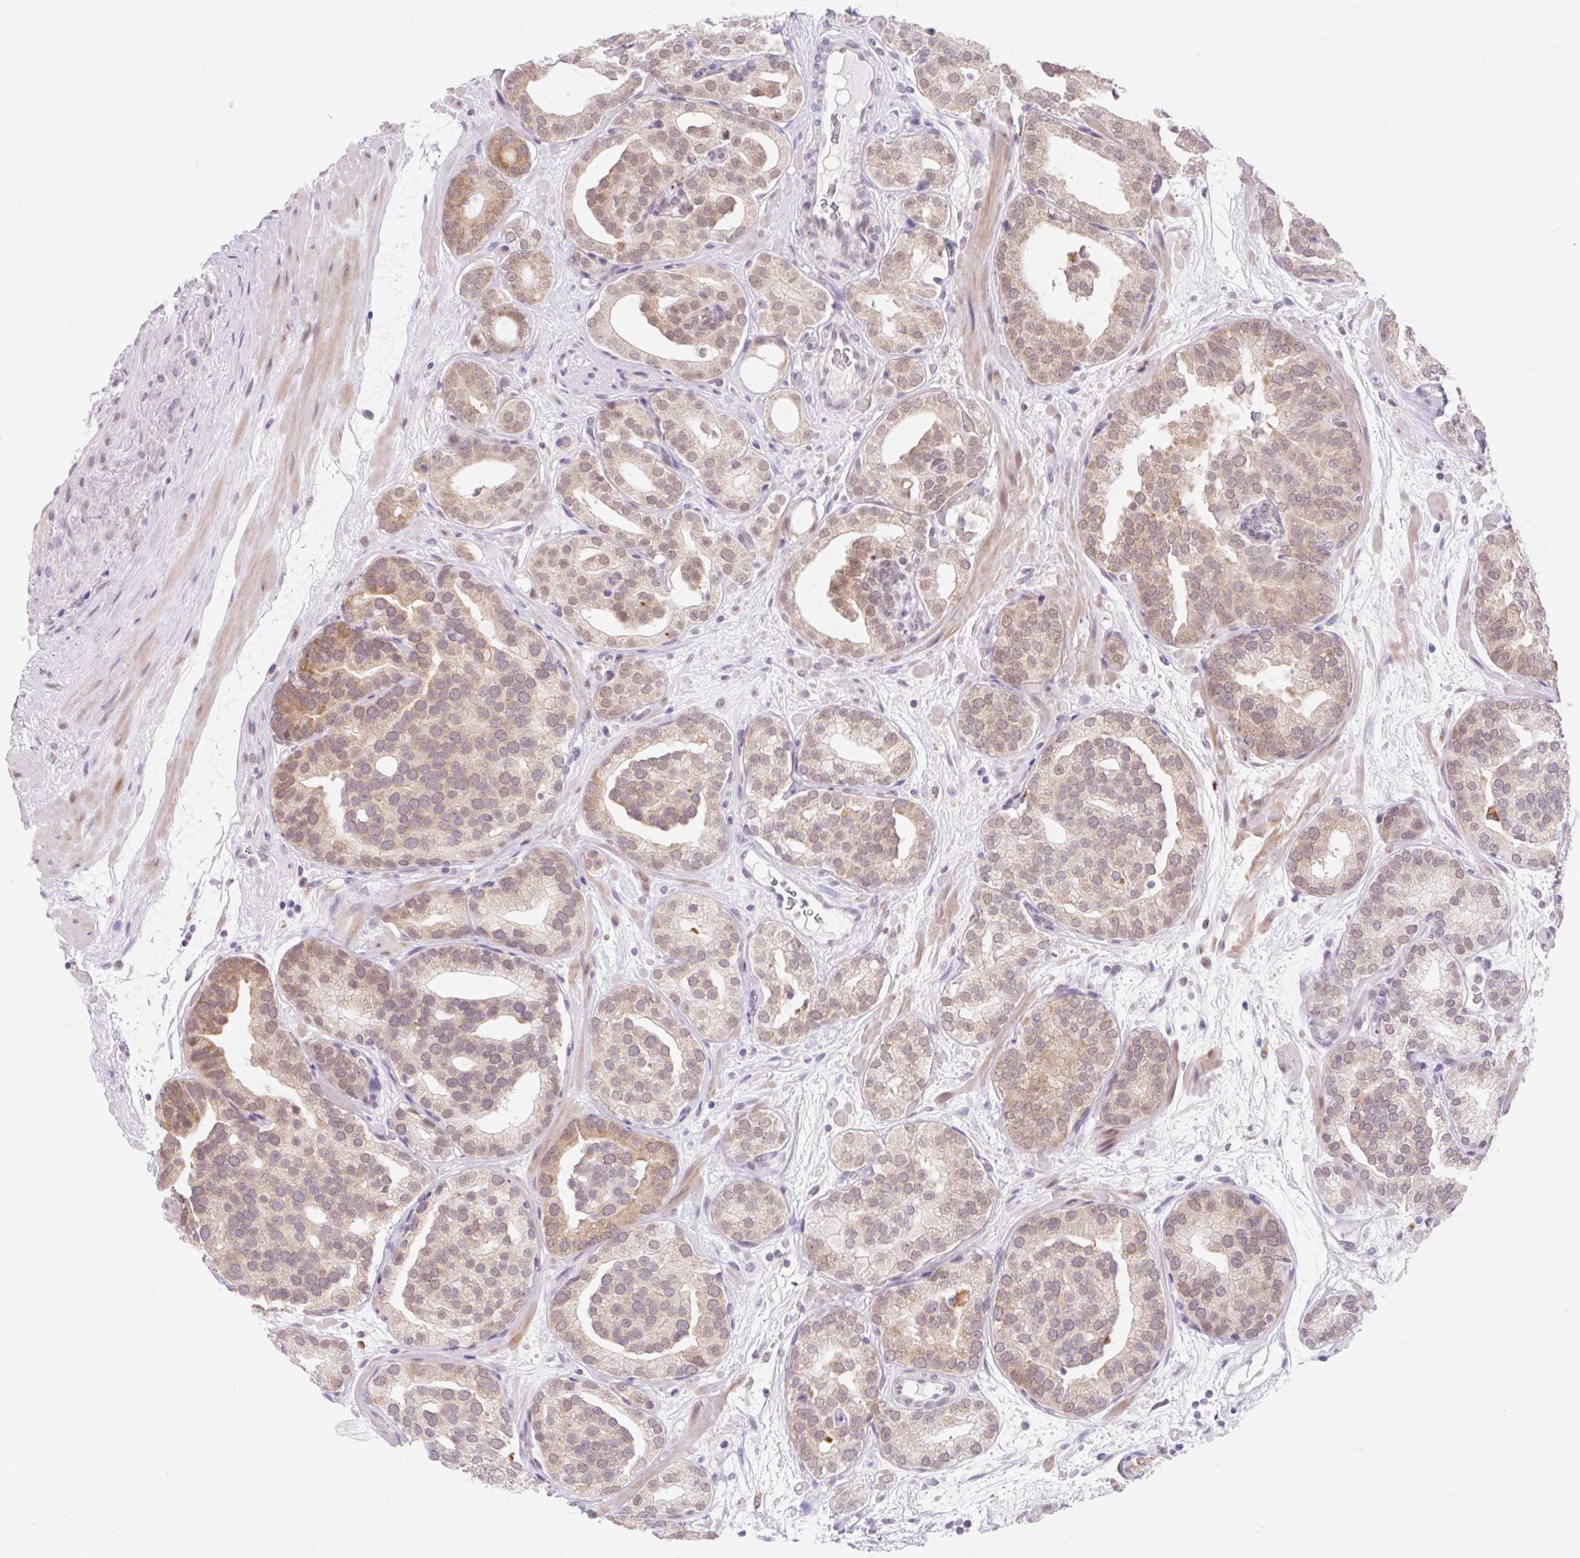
{"staining": {"intensity": "weak", "quantity": ">75%", "location": "cytoplasmic/membranous"}, "tissue": "prostate cancer", "cell_type": "Tumor cells", "image_type": "cancer", "snomed": [{"axis": "morphology", "description": "Adenocarcinoma, High grade"}, {"axis": "topography", "description": "Prostate"}], "caption": "DAB (3,3'-diaminobenzidine) immunohistochemical staining of prostate cancer (adenocarcinoma (high-grade)) reveals weak cytoplasmic/membranous protein positivity in approximately >75% of tumor cells.", "gene": "SRSF10", "patient": {"sex": "male", "age": 66}}